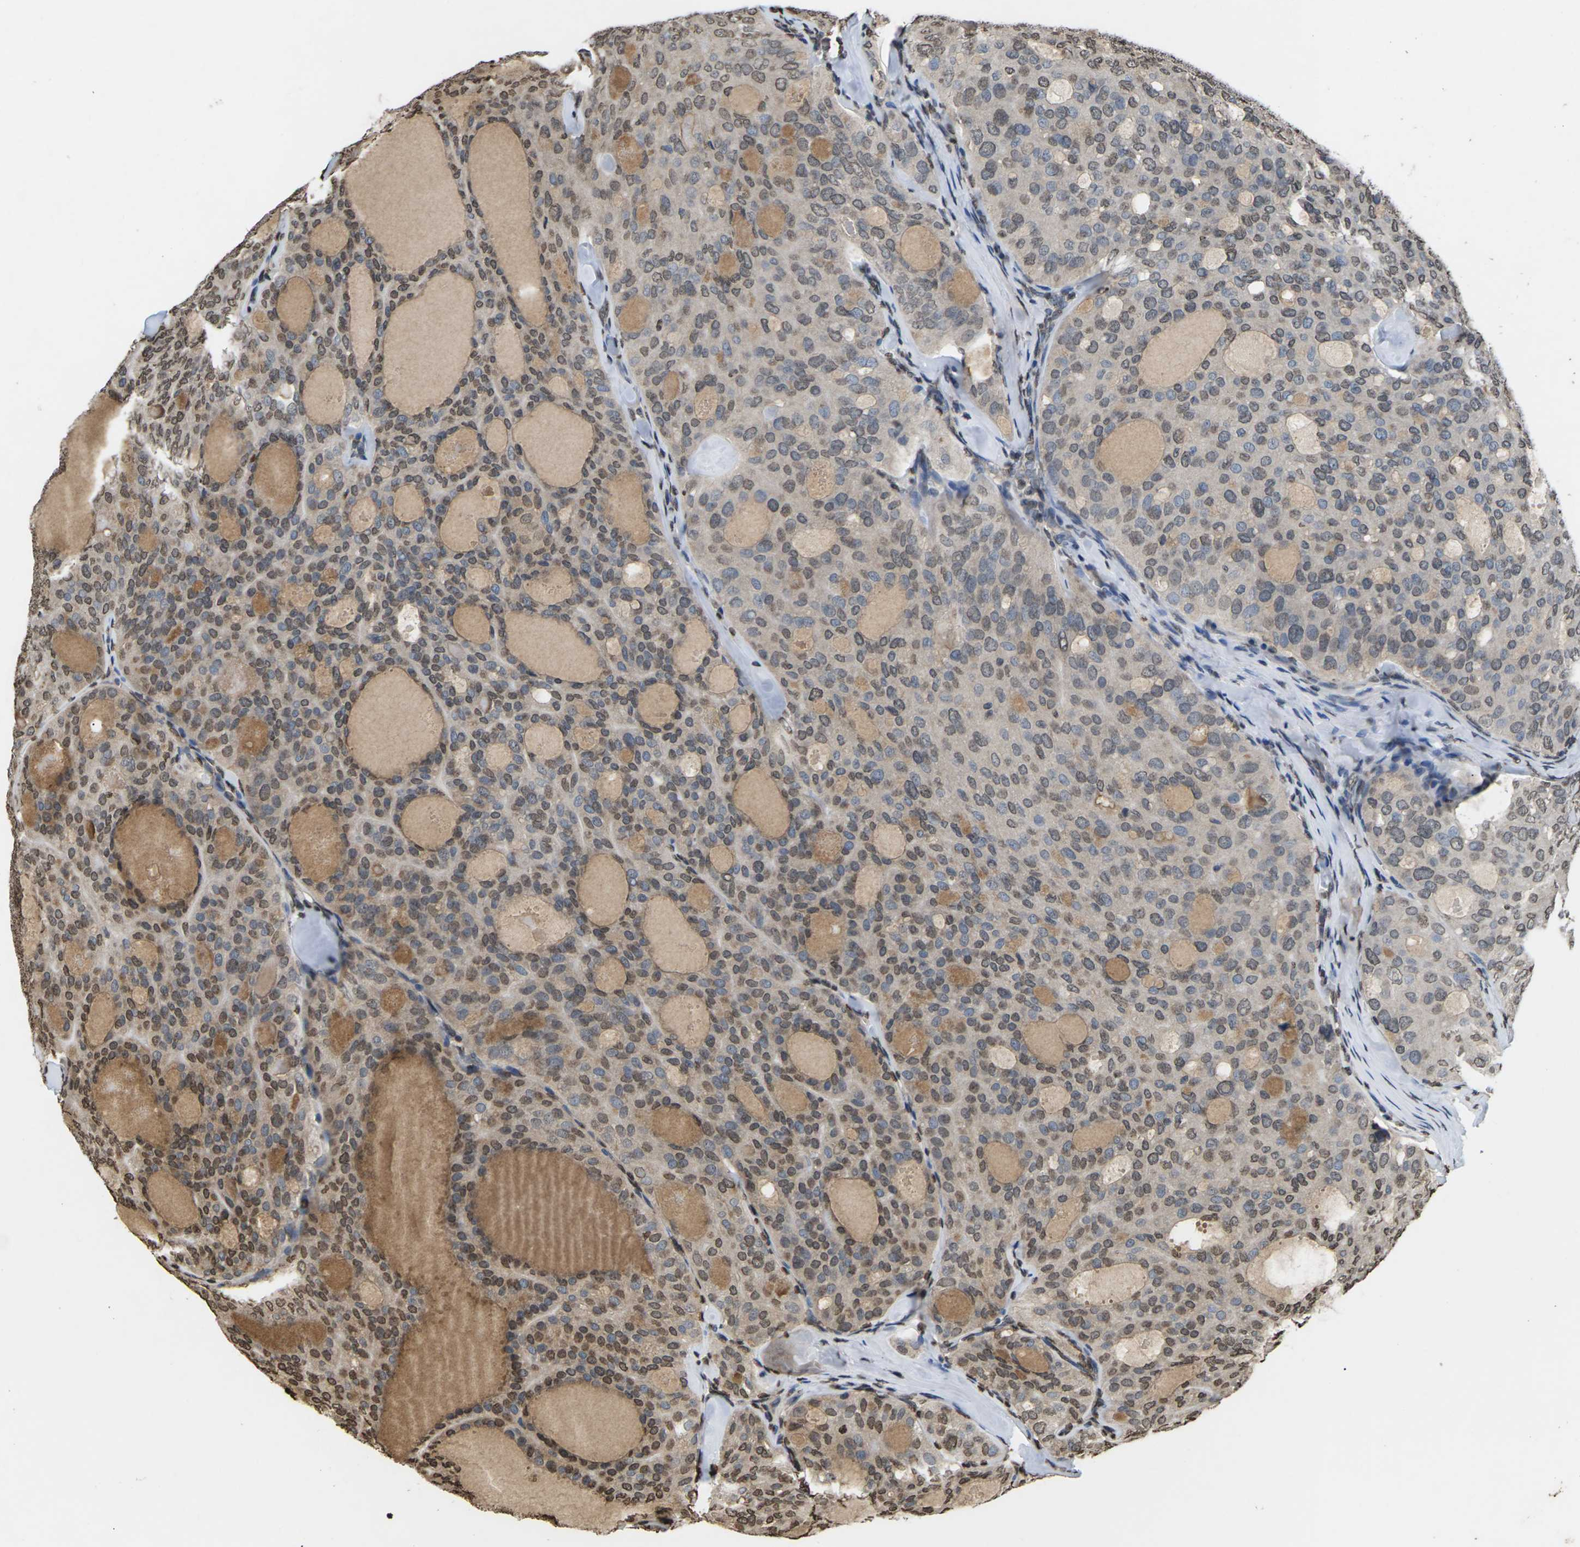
{"staining": {"intensity": "moderate", "quantity": ">75%", "location": "nuclear"}, "tissue": "thyroid cancer", "cell_type": "Tumor cells", "image_type": "cancer", "snomed": [{"axis": "morphology", "description": "Follicular adenoma carcinoma, NOS"}, {"axis": "topography", "description": "Thyroid gland"}], "caption": "This image reveals immunohistochemistry (IHC) staining of follicular adenoma carcinoma (thyroid), with medium moderate nuclear positivity in approximately >75% of tumor cells.", "gene": "EMSY", "patient": {"sex": "male", "age": 75}}